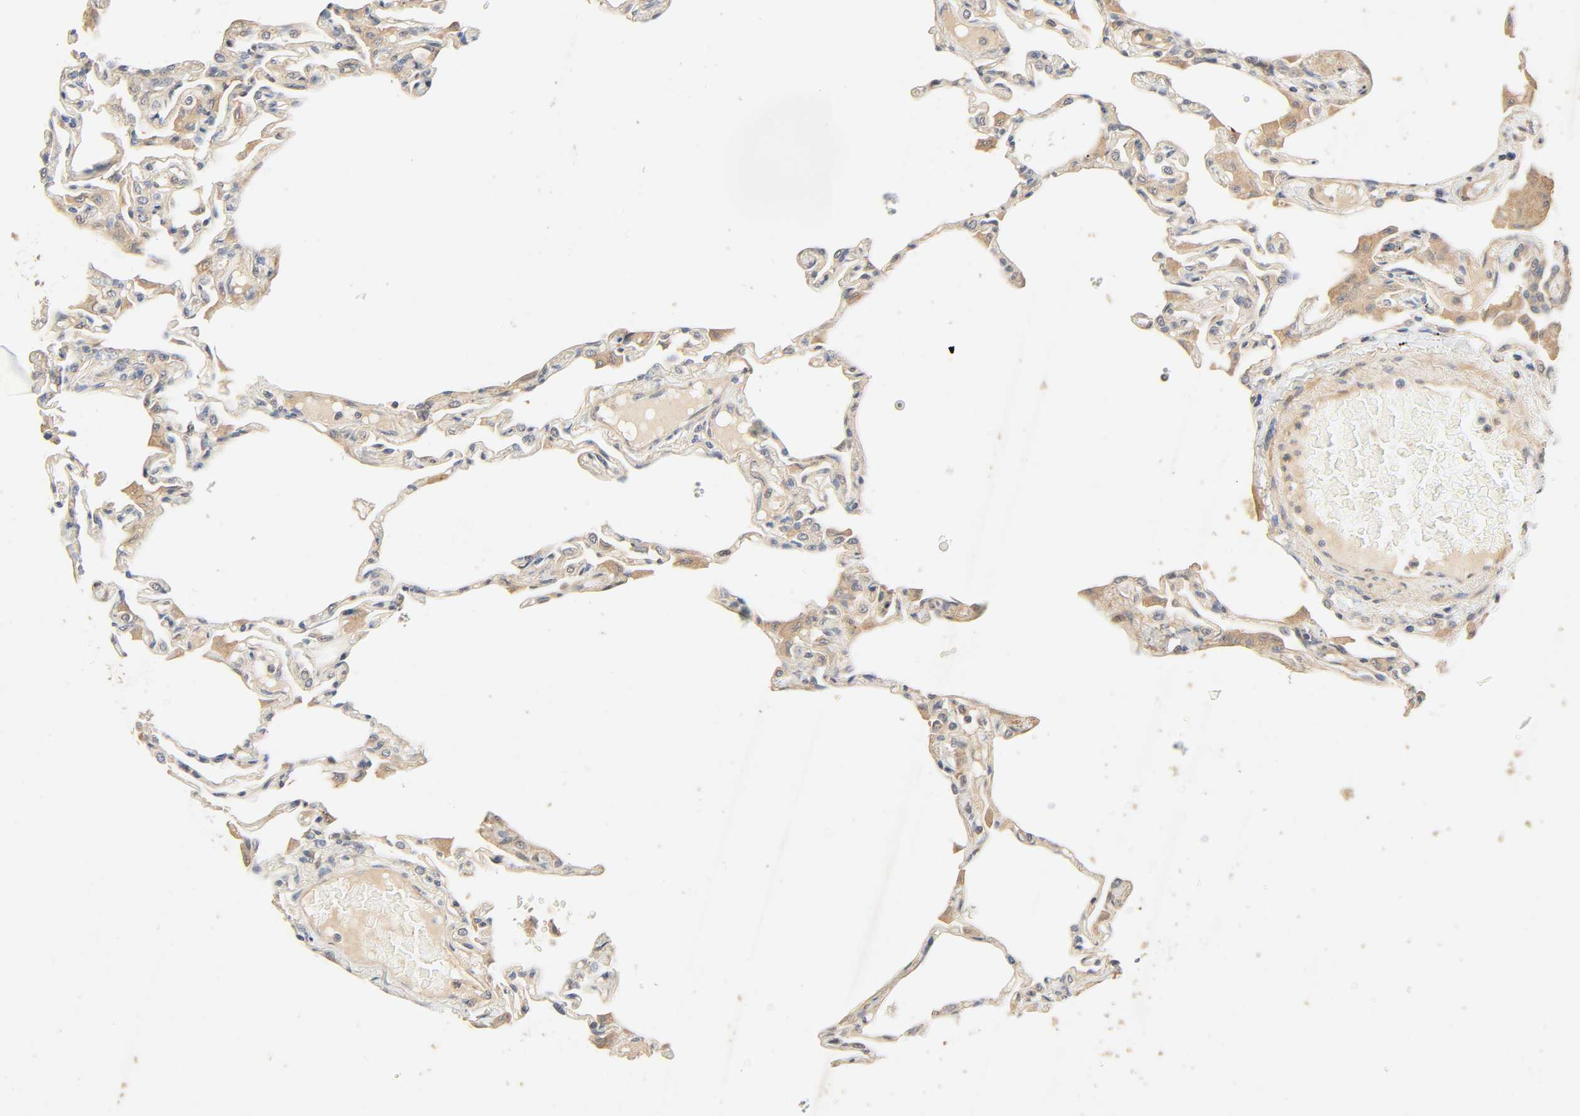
{"staining": {"intensity": "moderate", "quantity": "25%-75%", "location": "cytoplasmic/membranous"}, "tissue": "lung", "cell_type": "Alveolar cells", "image_type": "normal", "snomed": [{"axis": "morphology", "description": "Normal tissue, NOS"}, {"axis": "topography", "description": "Lung"}], "caption": "Immunohistochemistry (IHC) of benign lung displays medium levels of moderate cytoplasmic/membranous expression in about 25%-75% of alveolar cells.", "gene": "CACNA1G", "patient": {"sex": "female", "age": 49}}